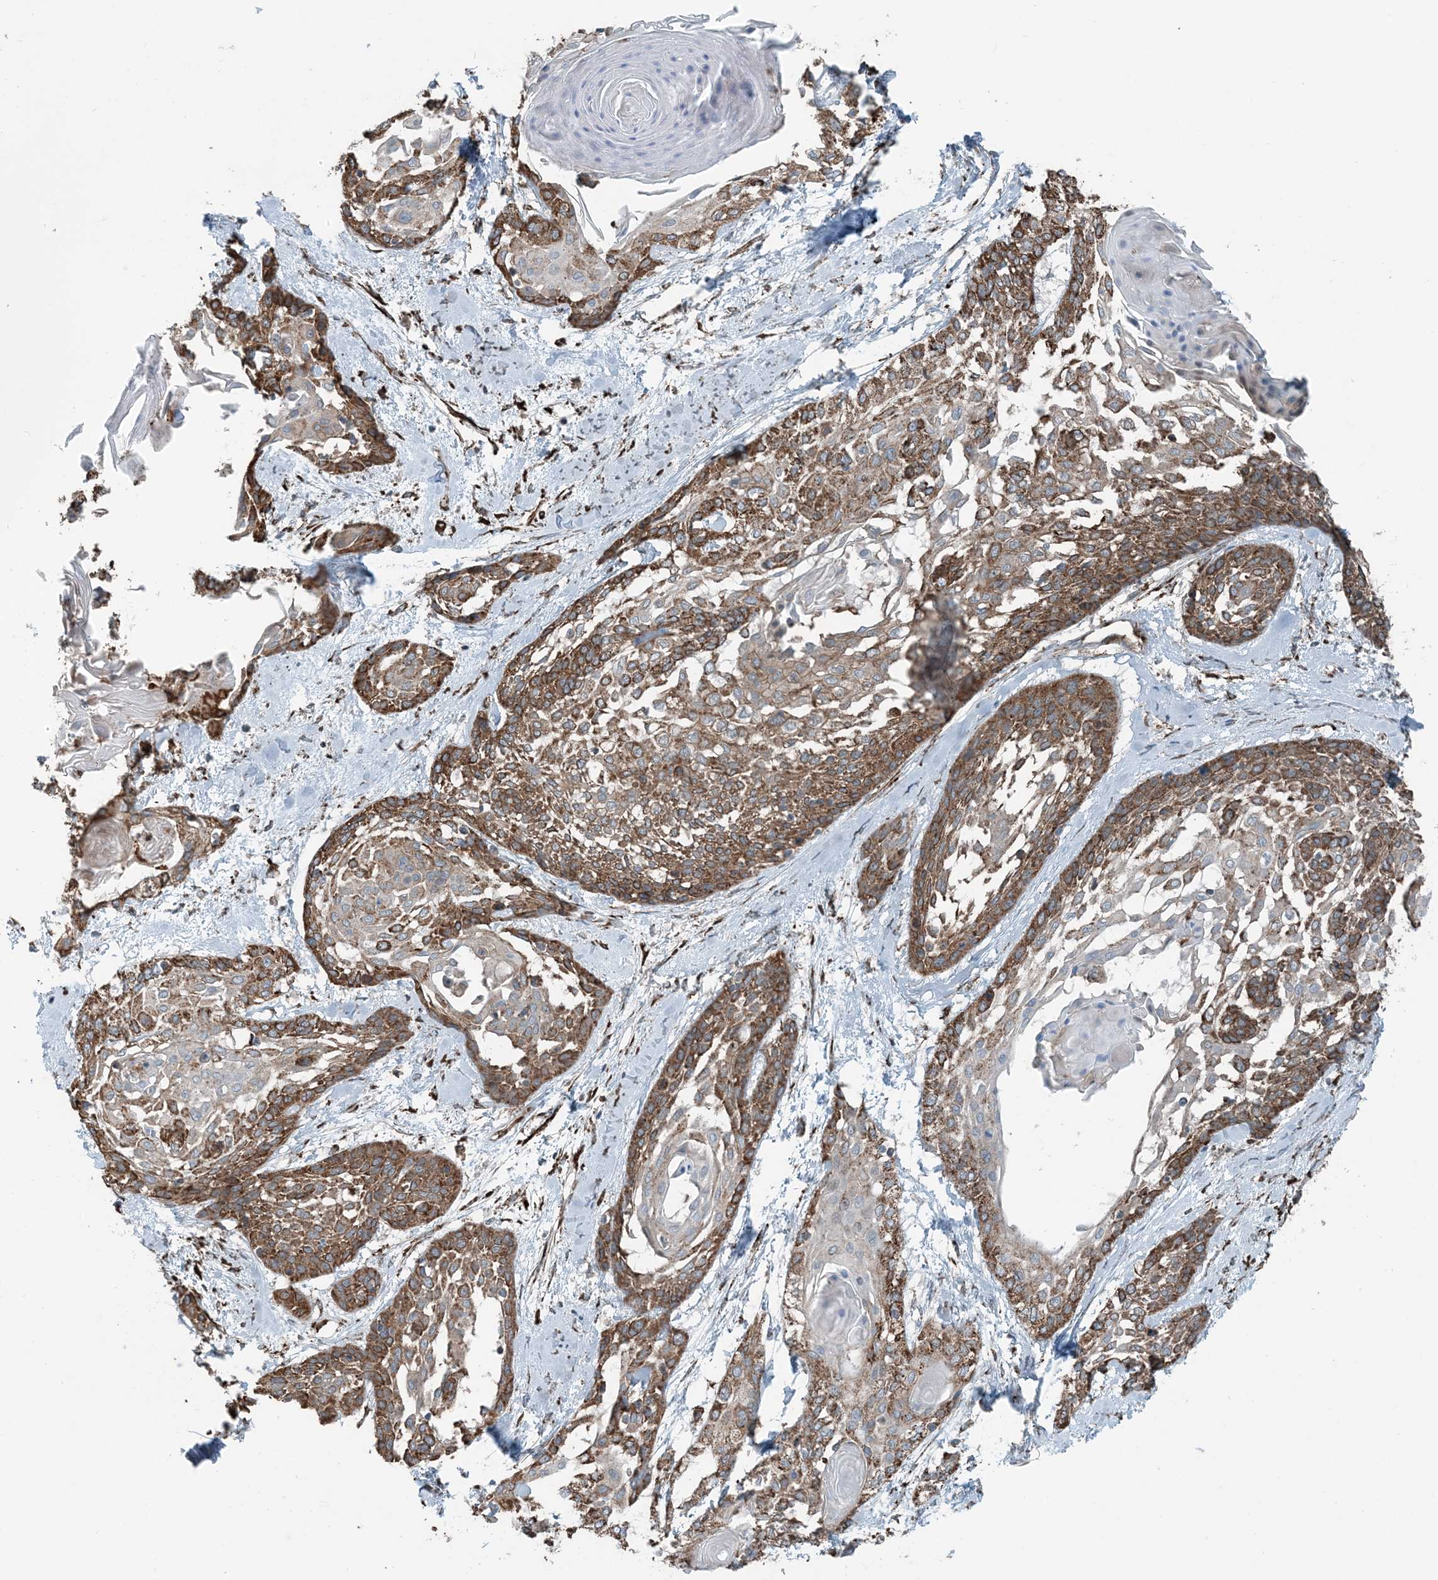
{"staining": {"intensity": "moderate", "quantity": ">75%", "location": "cytoplasmic/membranous"}, "tissue": "cervical cancer", "cell_type": "Tumor cells", "image_type": "cancer", "snomed": [{"axis": "morphology", "description": "Squamous cell carcinoma, NOS"}, {"axis": "topography", "description": "Cervix"}], "caption": "Tumor cells show moderate cytoplasmic/membranous expression in approximately >75% of cells in cervical squamous cell carcinoma.", "gene": "CERKL", "patient": {"sex": "female", "age": 57}}